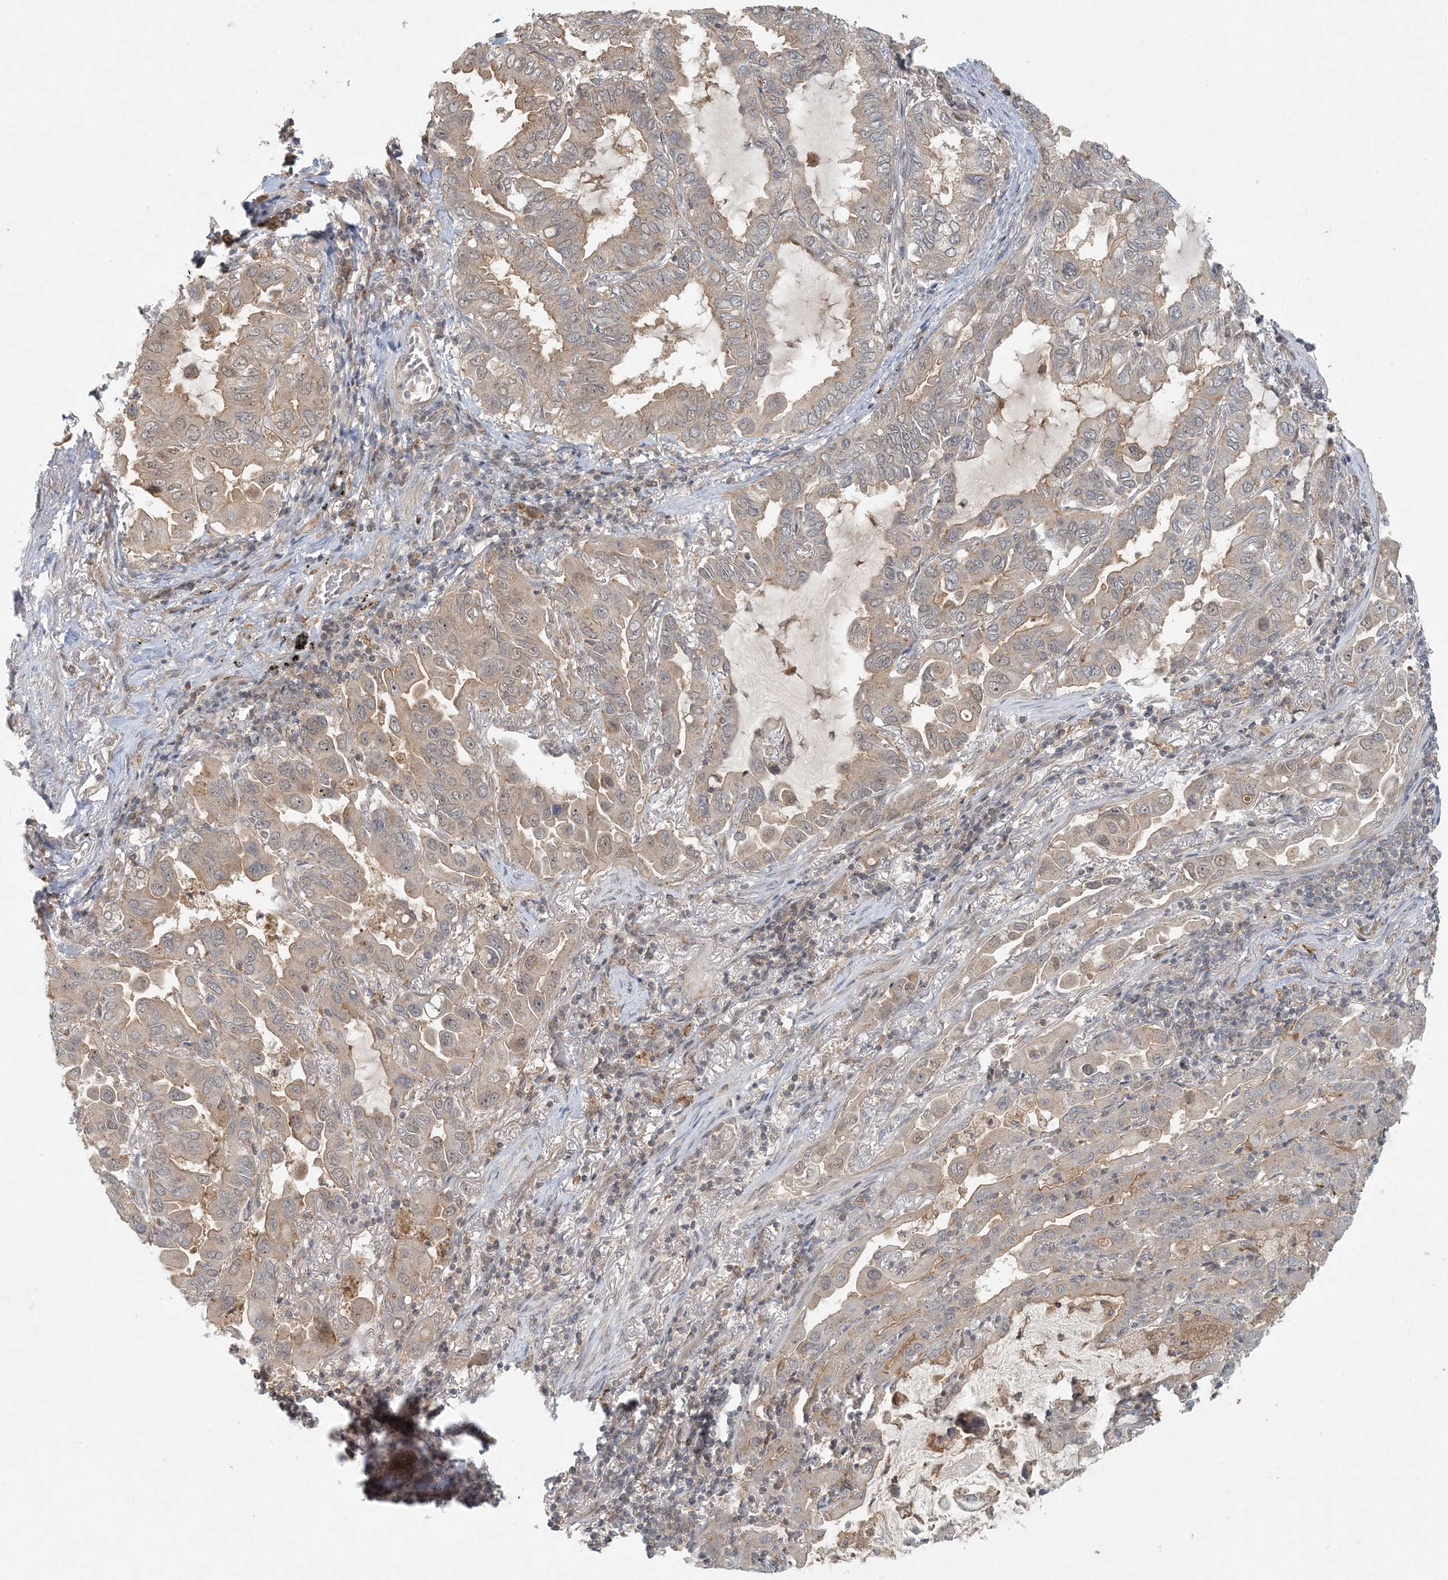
{"staining": {"intensity": "moderate", "quantity": "<25%", "location": "cytoplasmic/membranous"}, "tissue": "lung cancer", "cell_type": "Tumor cells", "image_type": "cancer", "snomed": [{"axis": "morphology", "description": "Adenocarcinoma, NOS"}, {"axis": "topography", "description": "Lung"}], "caption": "A photomicrograph of human lung cancer (adenocarcinoma) stained for a protein exhibits moderate cytoplasmic/membranous brown staining in tumor cells.", "gene": "OBI1", "patient": {"sex": "male", "age": 64}}